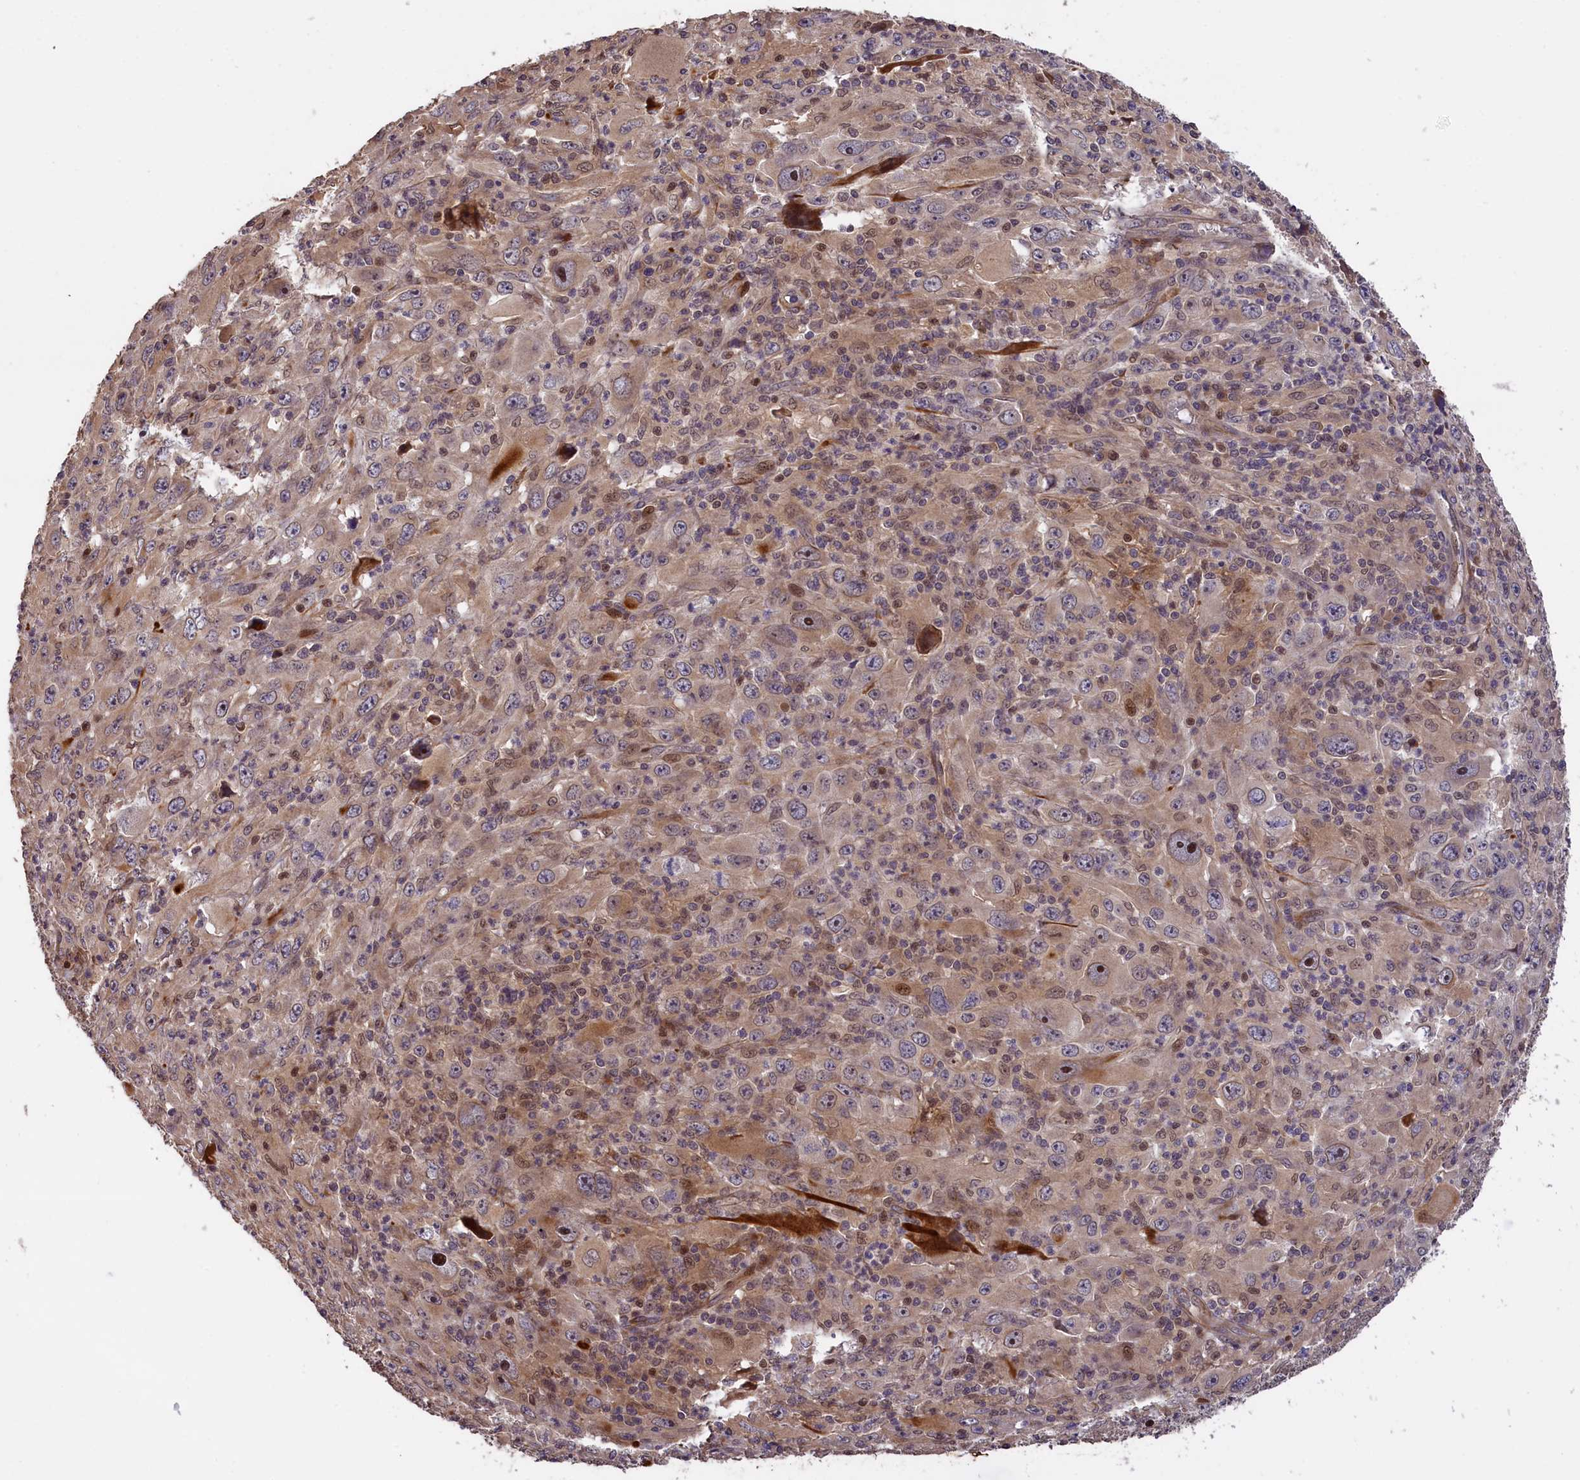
{"staining": {"intensity": "moderate", "quantity": "<25%", "location": "nuclear"}, "tissue": "melanoma", "cell_type": "Tumor cells", "image_type": "cancer", "snomed": [{"axis": "morphology", "description": "Malignant melanoma, Metastatic site"}, {"axis": "topography", "description": "Skin"}], "caption": "This is a photomicrograph of immunohistochemistry (IHC) staining of malignant melanoma (metastatic site), which shows moderate staining in the nuclear of tumor cells.", "gene": "DNAJB9", "patient": {"sex": "female", "age": 56}}